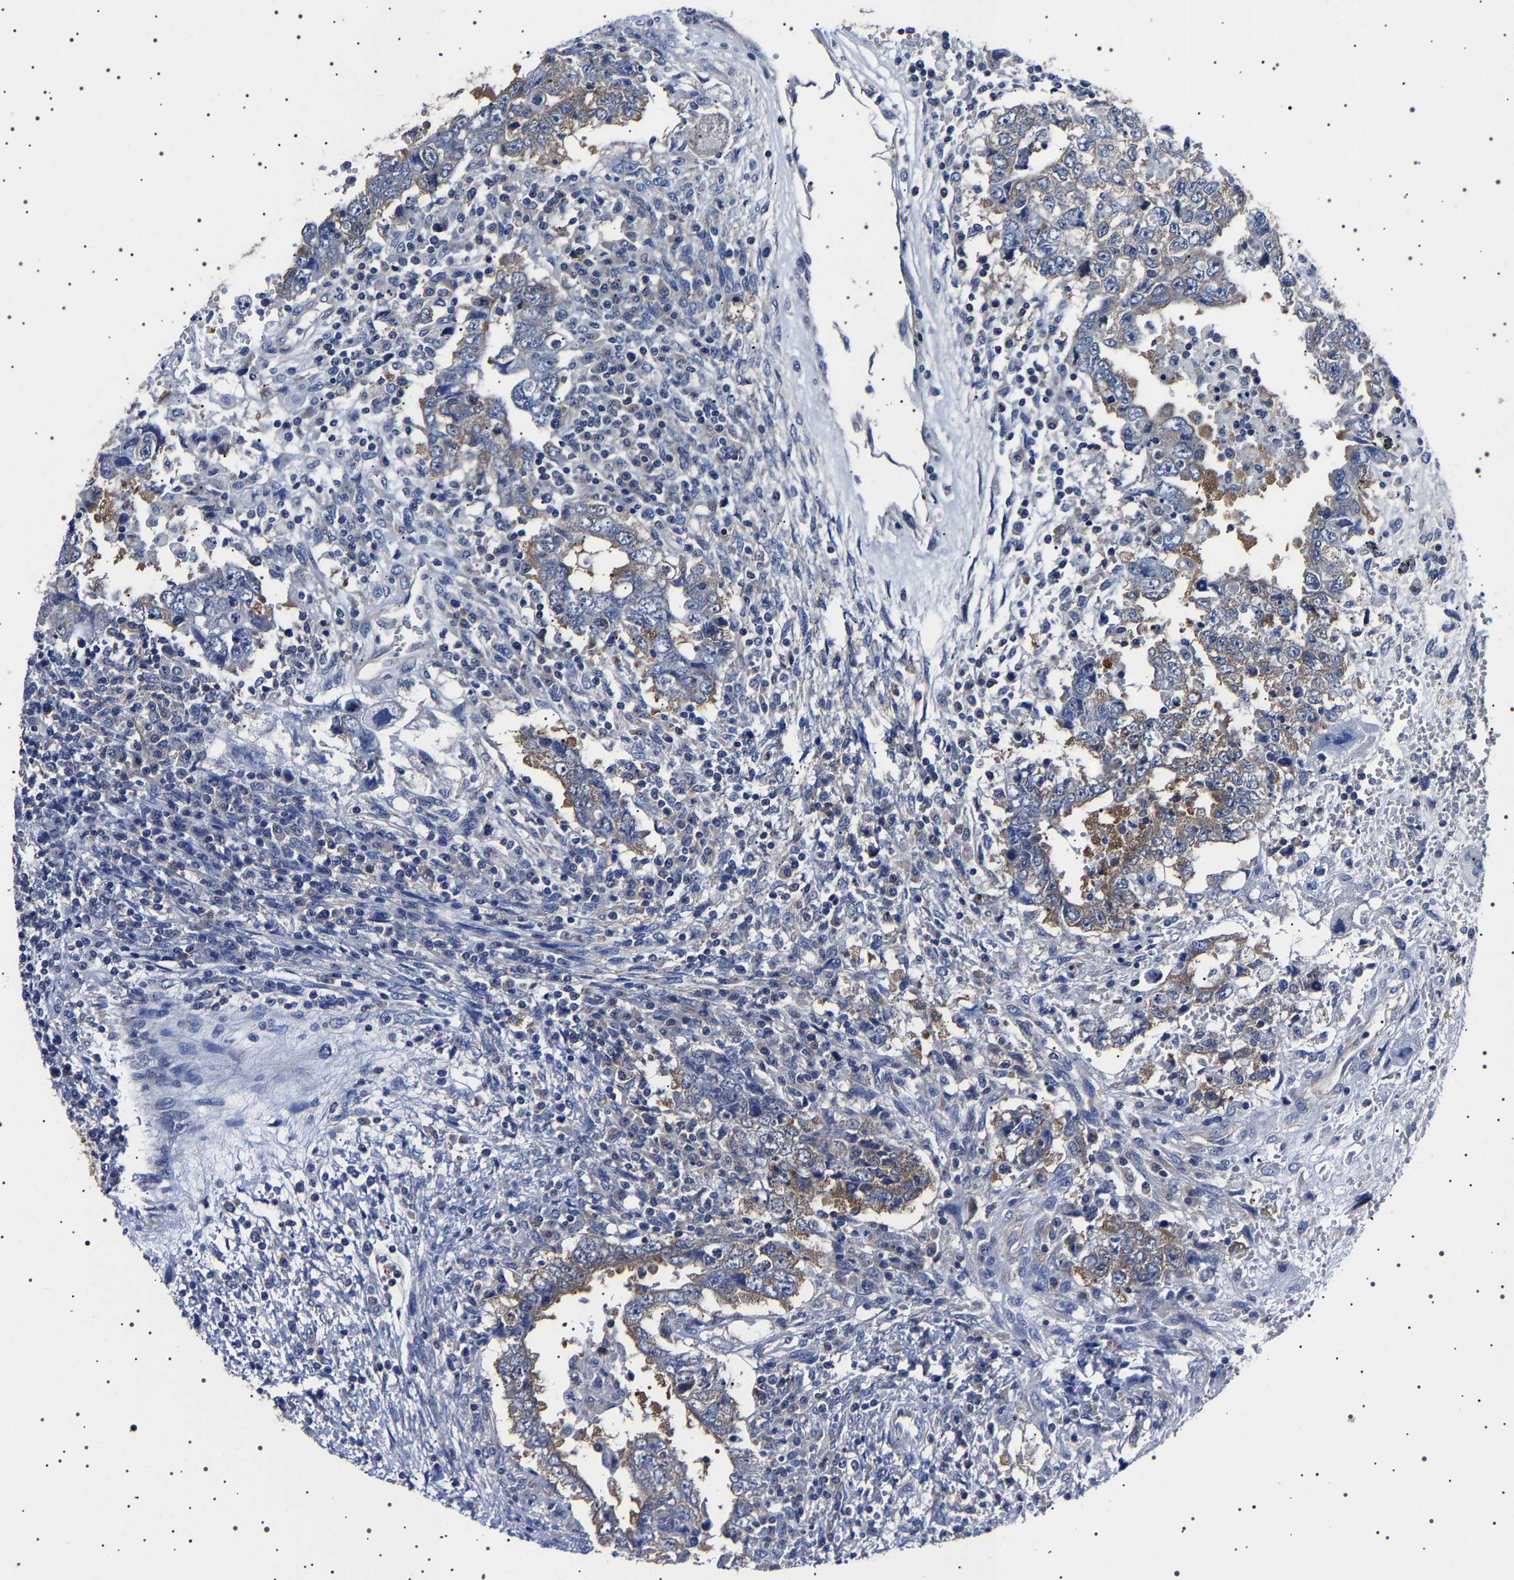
{"staining": {"intensity": "weak", "quantity": "25%-75%", "location": "cytoplasmic/membranous"}, "tissue": "testis cancer", "cell_type": "Tumor cells", "image_type": "cancer", "snomed": [{"axis": "morphology", "description": "Carcinoma, Embryonal, NOS"}, {"axis": "topography", "description": "Testis"}], "caption": "Immunohistochemical staining of embryonal carcinoma (testis) demonstrates low levels of weak cytoplasmic/membranous positivity in about 25%-75% of tumor cells.", "gene": "DARS1", "patient": {"sex": "male", "age": 26}}